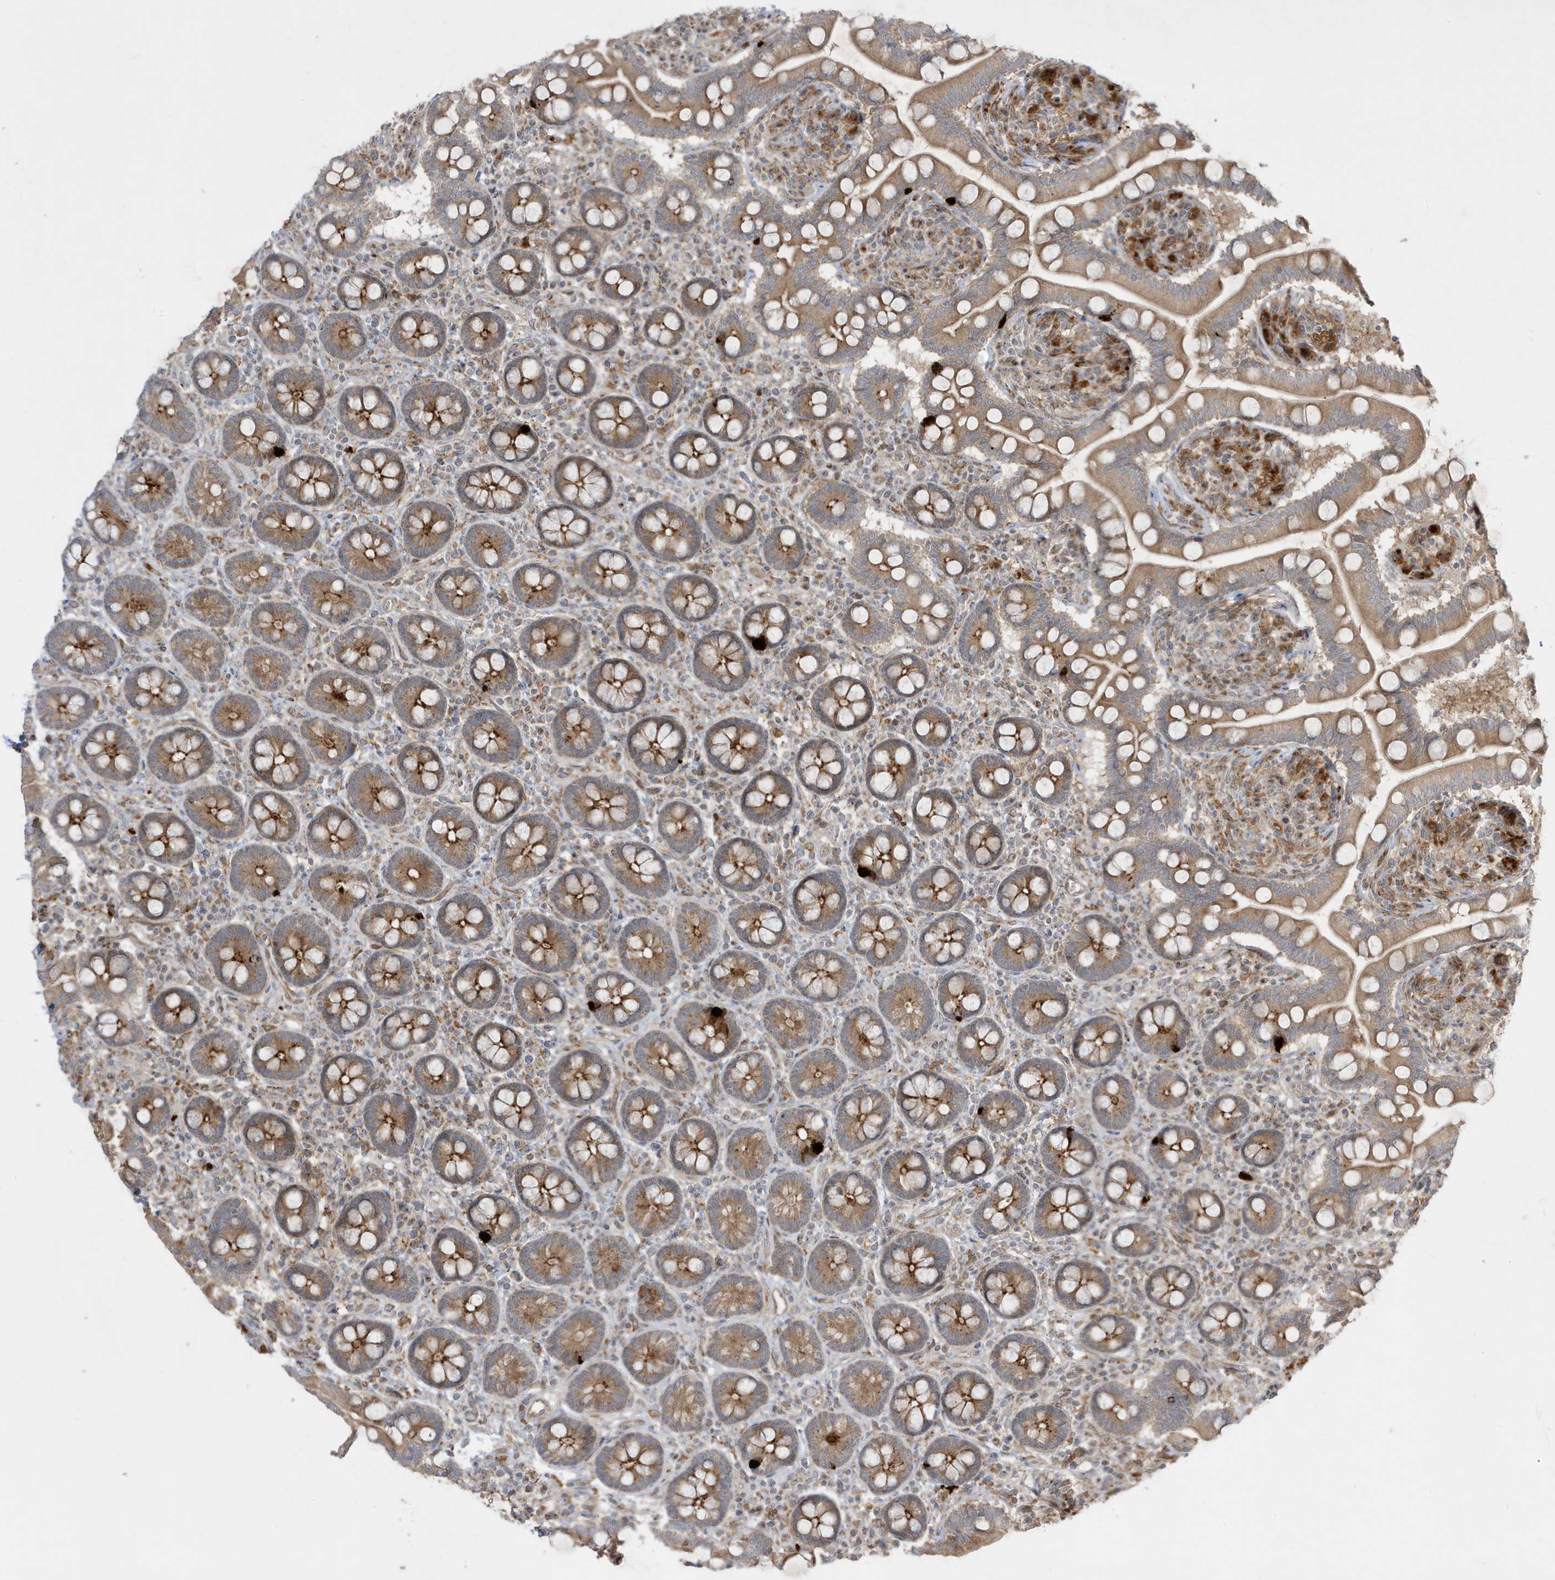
{"staining": {"intensity": "moderate", "quantity": ">75%", "location": "cytoplasmic/membranous"}, "tissue": "small intestine", "cell_type": "Glandular cells", "image_type": "normal", "snomed": [{"axis": "morphology", "description": "Normal tissue, NOS"}, {"axis": "topography", "description": "Small intestine"}], "caption": "Immunohistochemical staining of normal small intestine demonstrates moderate cytoplasmic/membranous protein expression in about >75% of glandular cells.", "gene": "IFT57", "patient": {"sex": "female", "age": 64}}